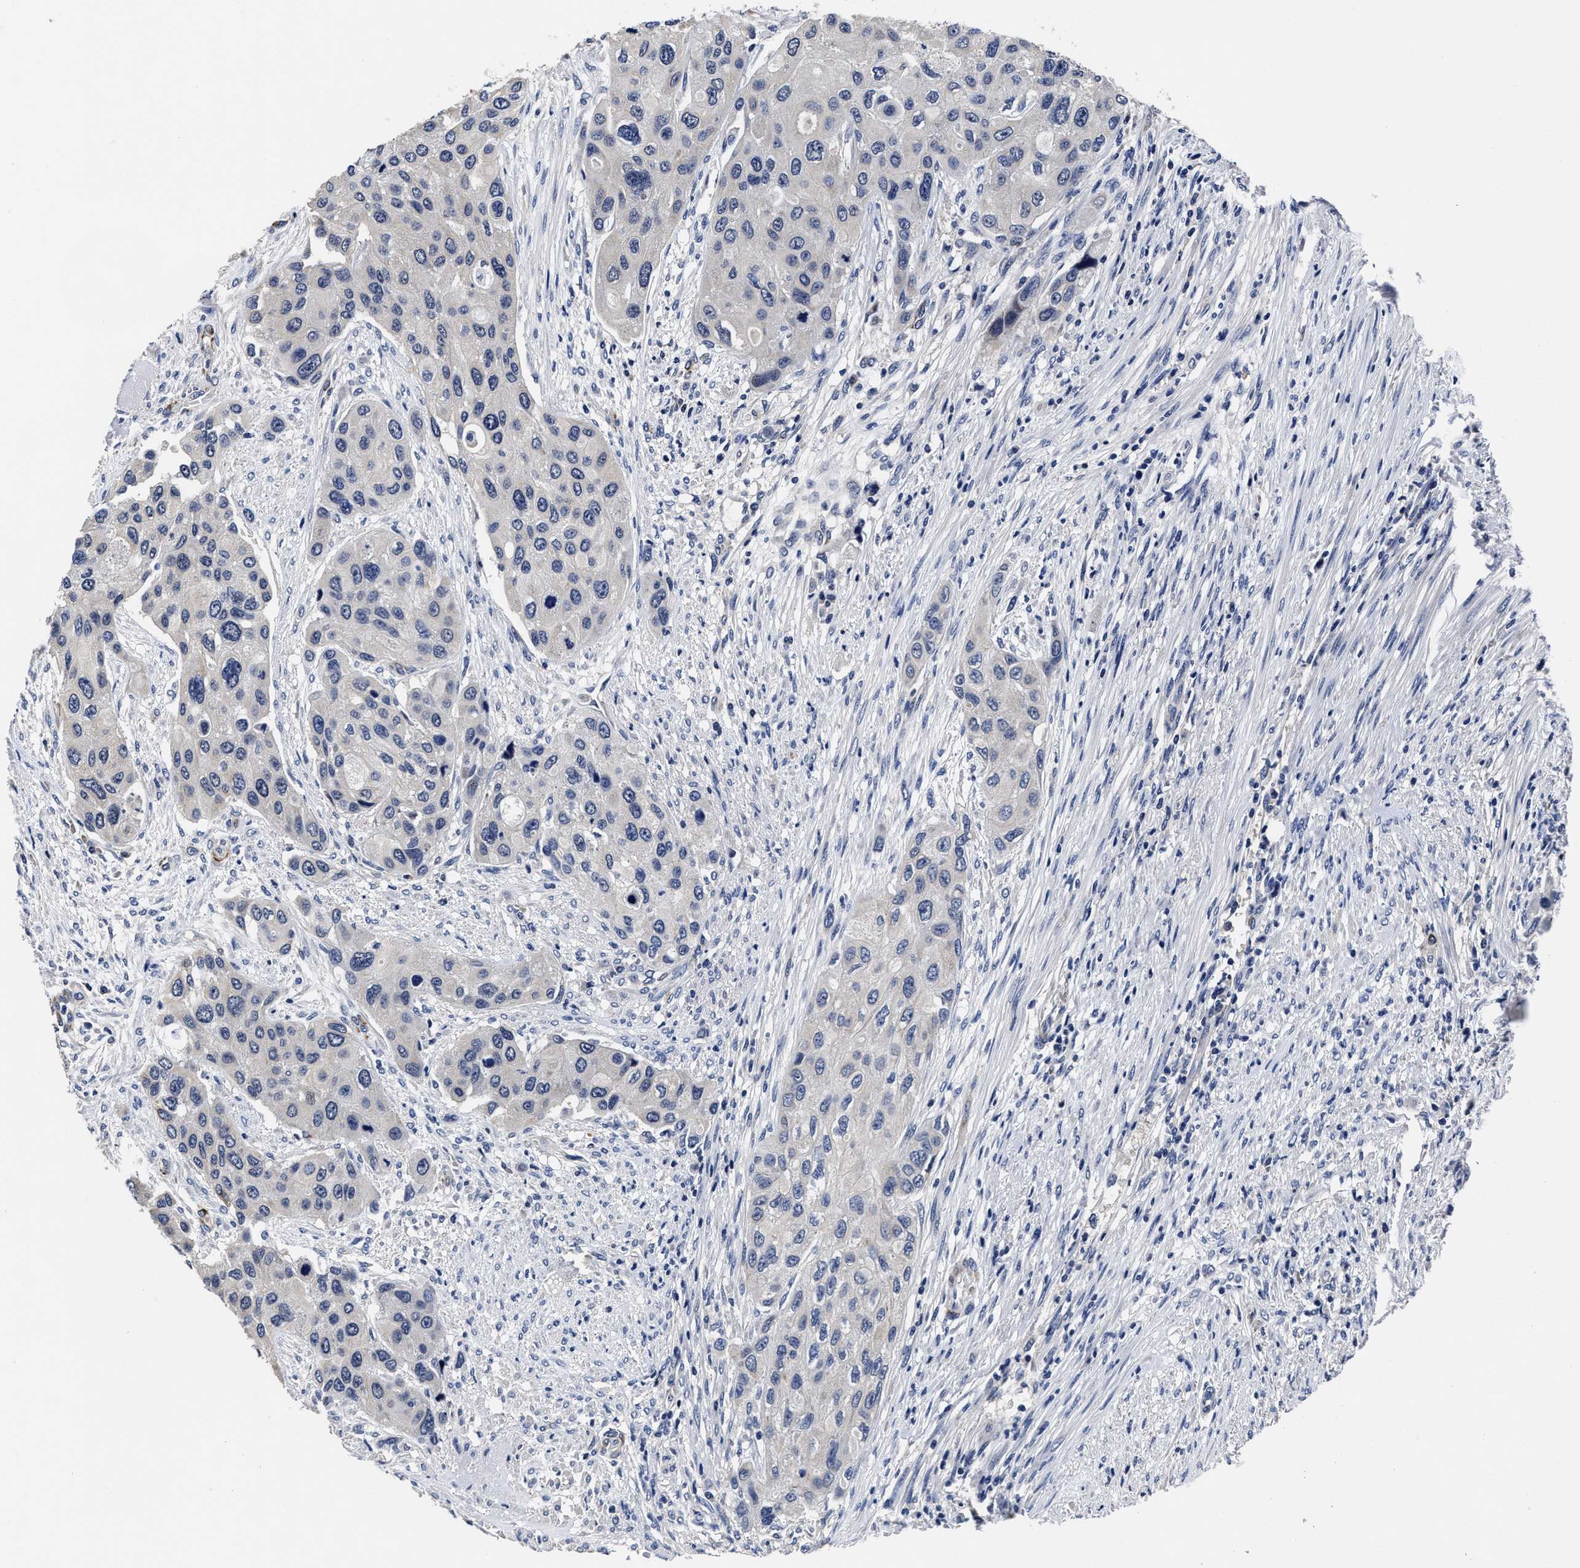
{"staining": {"intensity": "negative", "quantity": "none", "location": "none"}, "tissue": "urothelial cancer", "cell_type": "Tumor cells", "image_type": "cancer", "snomed": [{"axis": "morphology", "description": "Urothelial carcinoma, High grade"}, {"axis": "topography", "description": "Urinary bladder"}], "caption": "DAB (3,3'-diaminobenzidine) immunohistochemical staining of urothelial cancer shows no significant positivity in tumor cells.", "gene": "OLFML2A", "patient": {"sex": "female", "age": 56}}